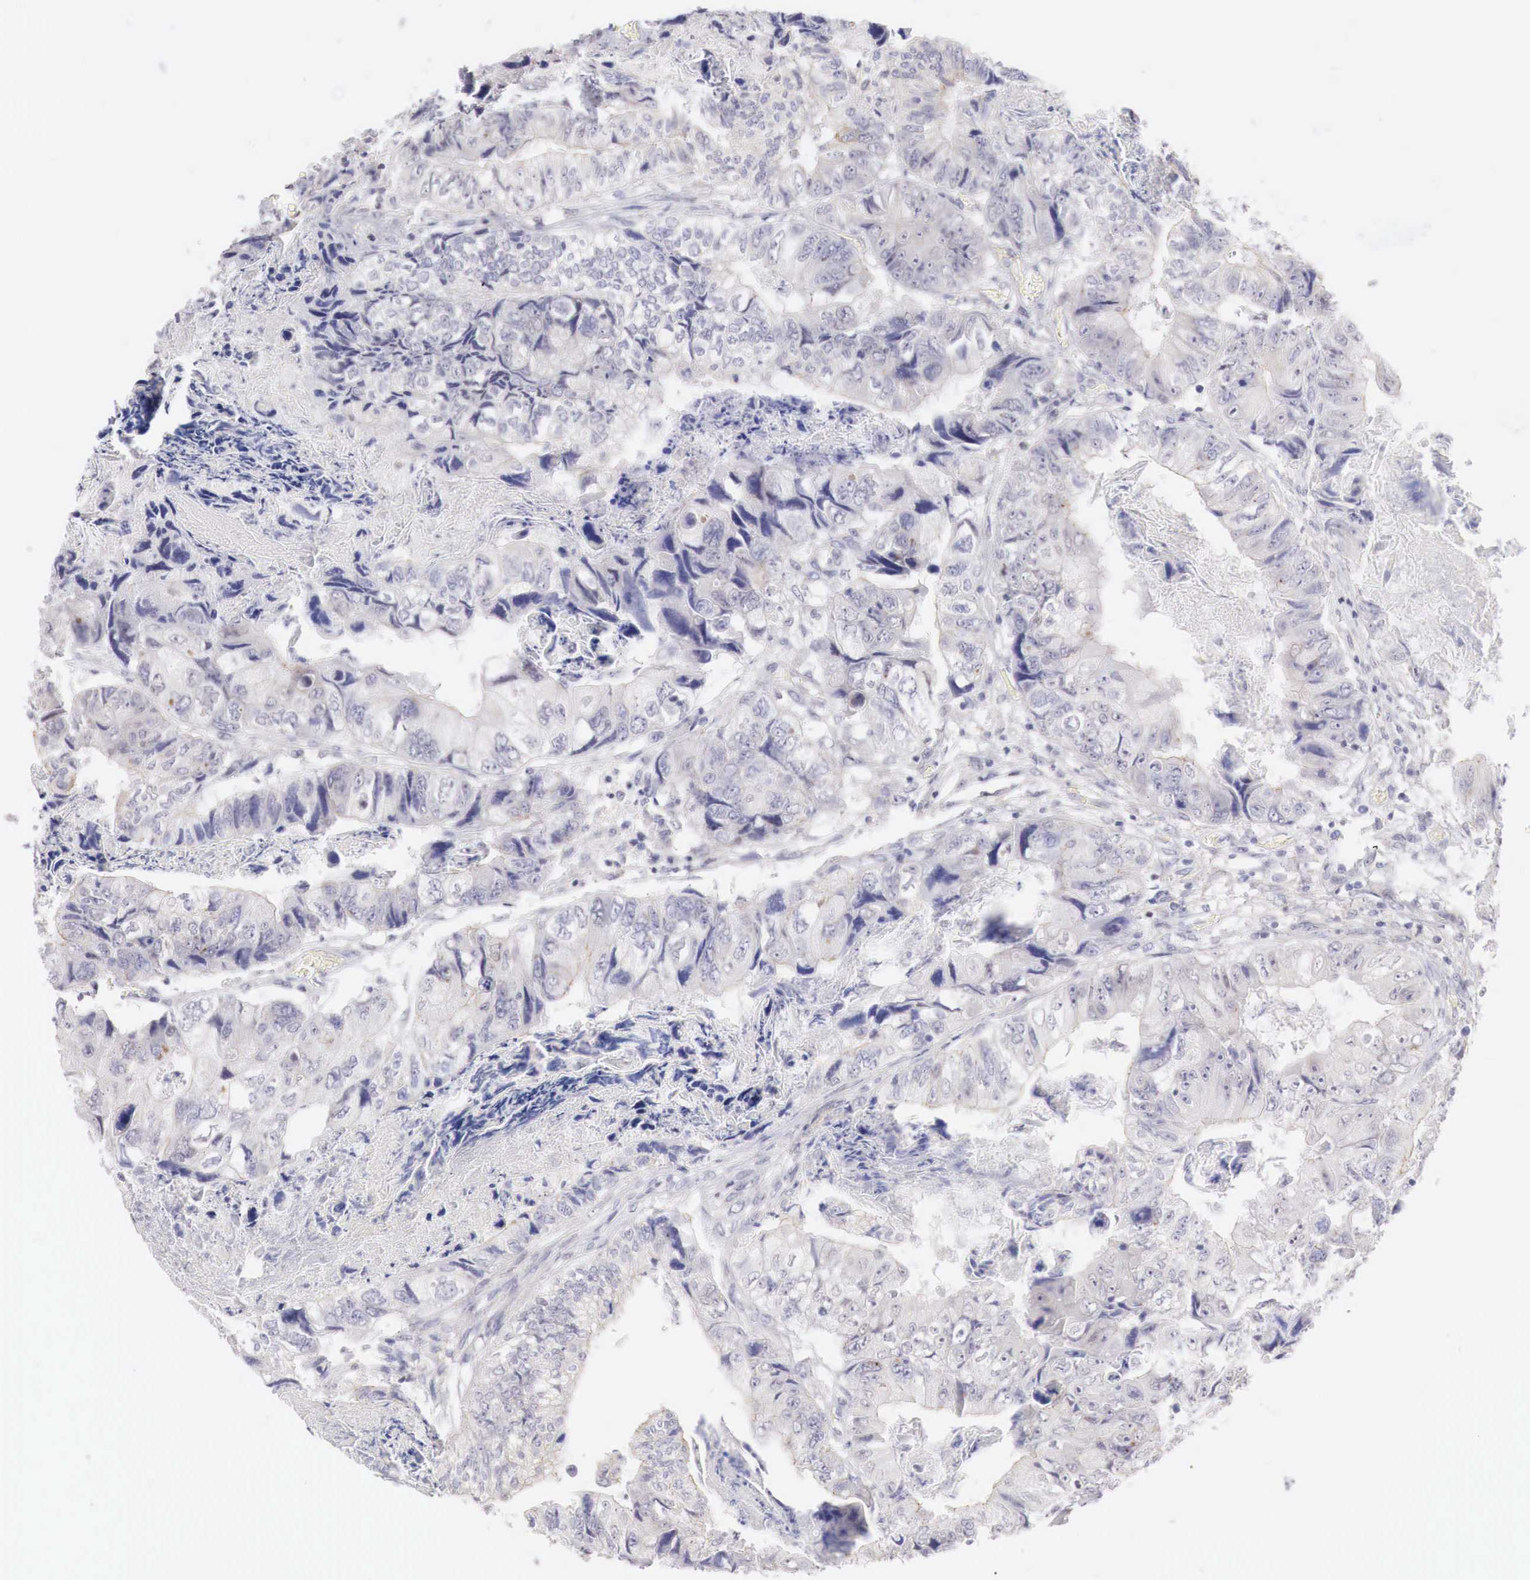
{"staining": {"intensity": "negative", "quantity": "none", "location": "none"}, "tissue": "colorectal cancer", "cell_type": "Tumor cells", "image_type": "cancer", "snomed": [{"axis": "morphology", "description": "Adenocarcinoma, NOS"}, {"axis": "topography", "description": "Rectum"}], "caption": "This is a histopathology image of immunohistochemistry staining of colorectal cancer (adenocarcinoma), which shows no positivity in tumor cells.", "gene": "TRIM13", "patient": {"sex": "female", "age": 82}}